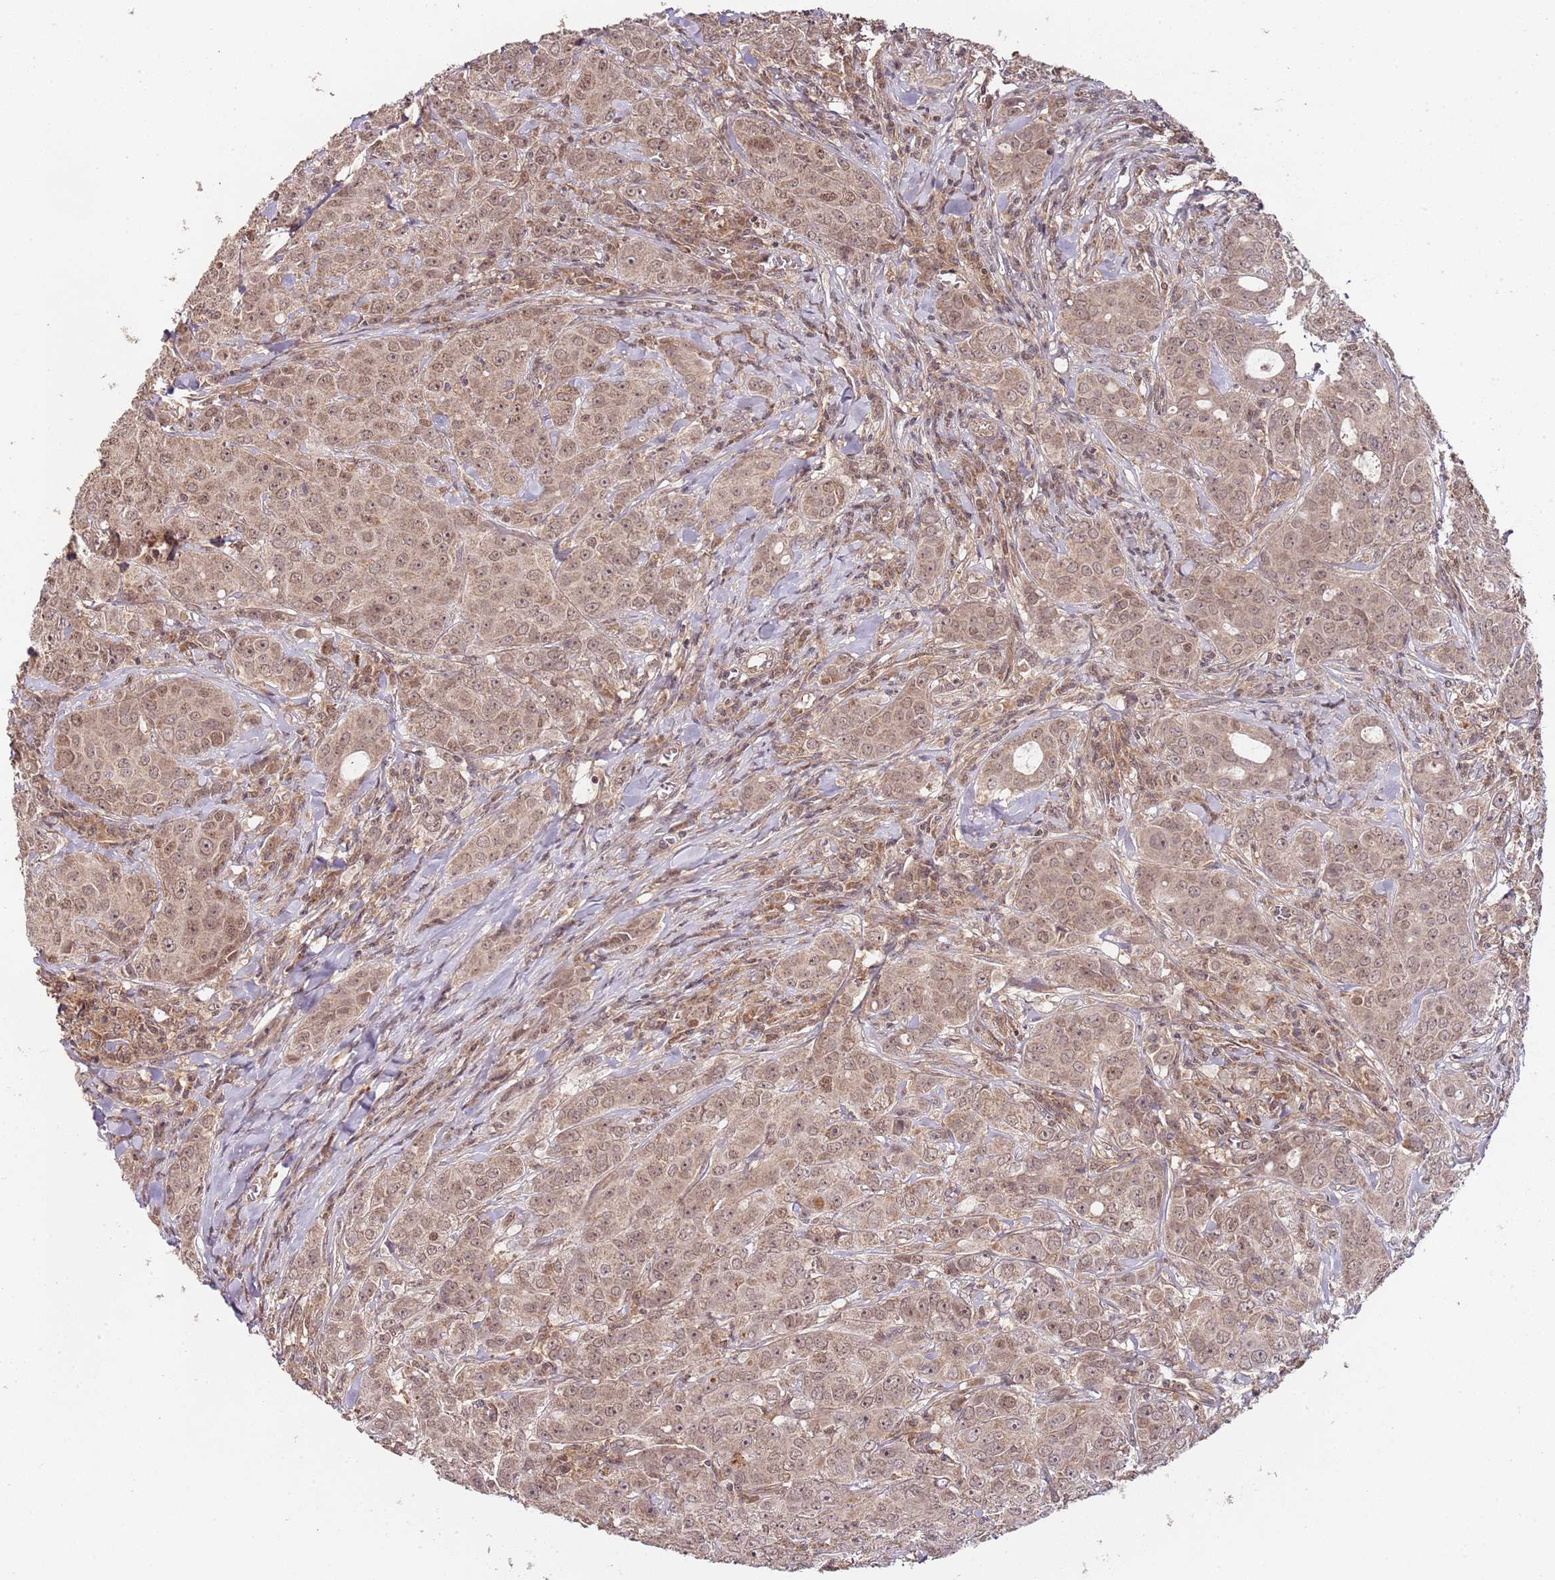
{"staining": {"intensity": "moderate", "quantity": ">75%", "location": "cytoplasmic/membranous,nuclear"}, "tissue": "breast cancer", "cell_type": "Tumor cells", "image_type": "cancer", "snomed": [{"axis": "morphology", "description": "Duct carcinoma"}, {"axis": "topography", "description": "Breast"}], "caption": "Breast cancer stained with immunohistochemistry displays moderate cytoplasmic/membranous and nuclear positivity in about >75% of tumor cells.", "gene": "LIN37", "patient": {"sex": "female", "age": 43}}